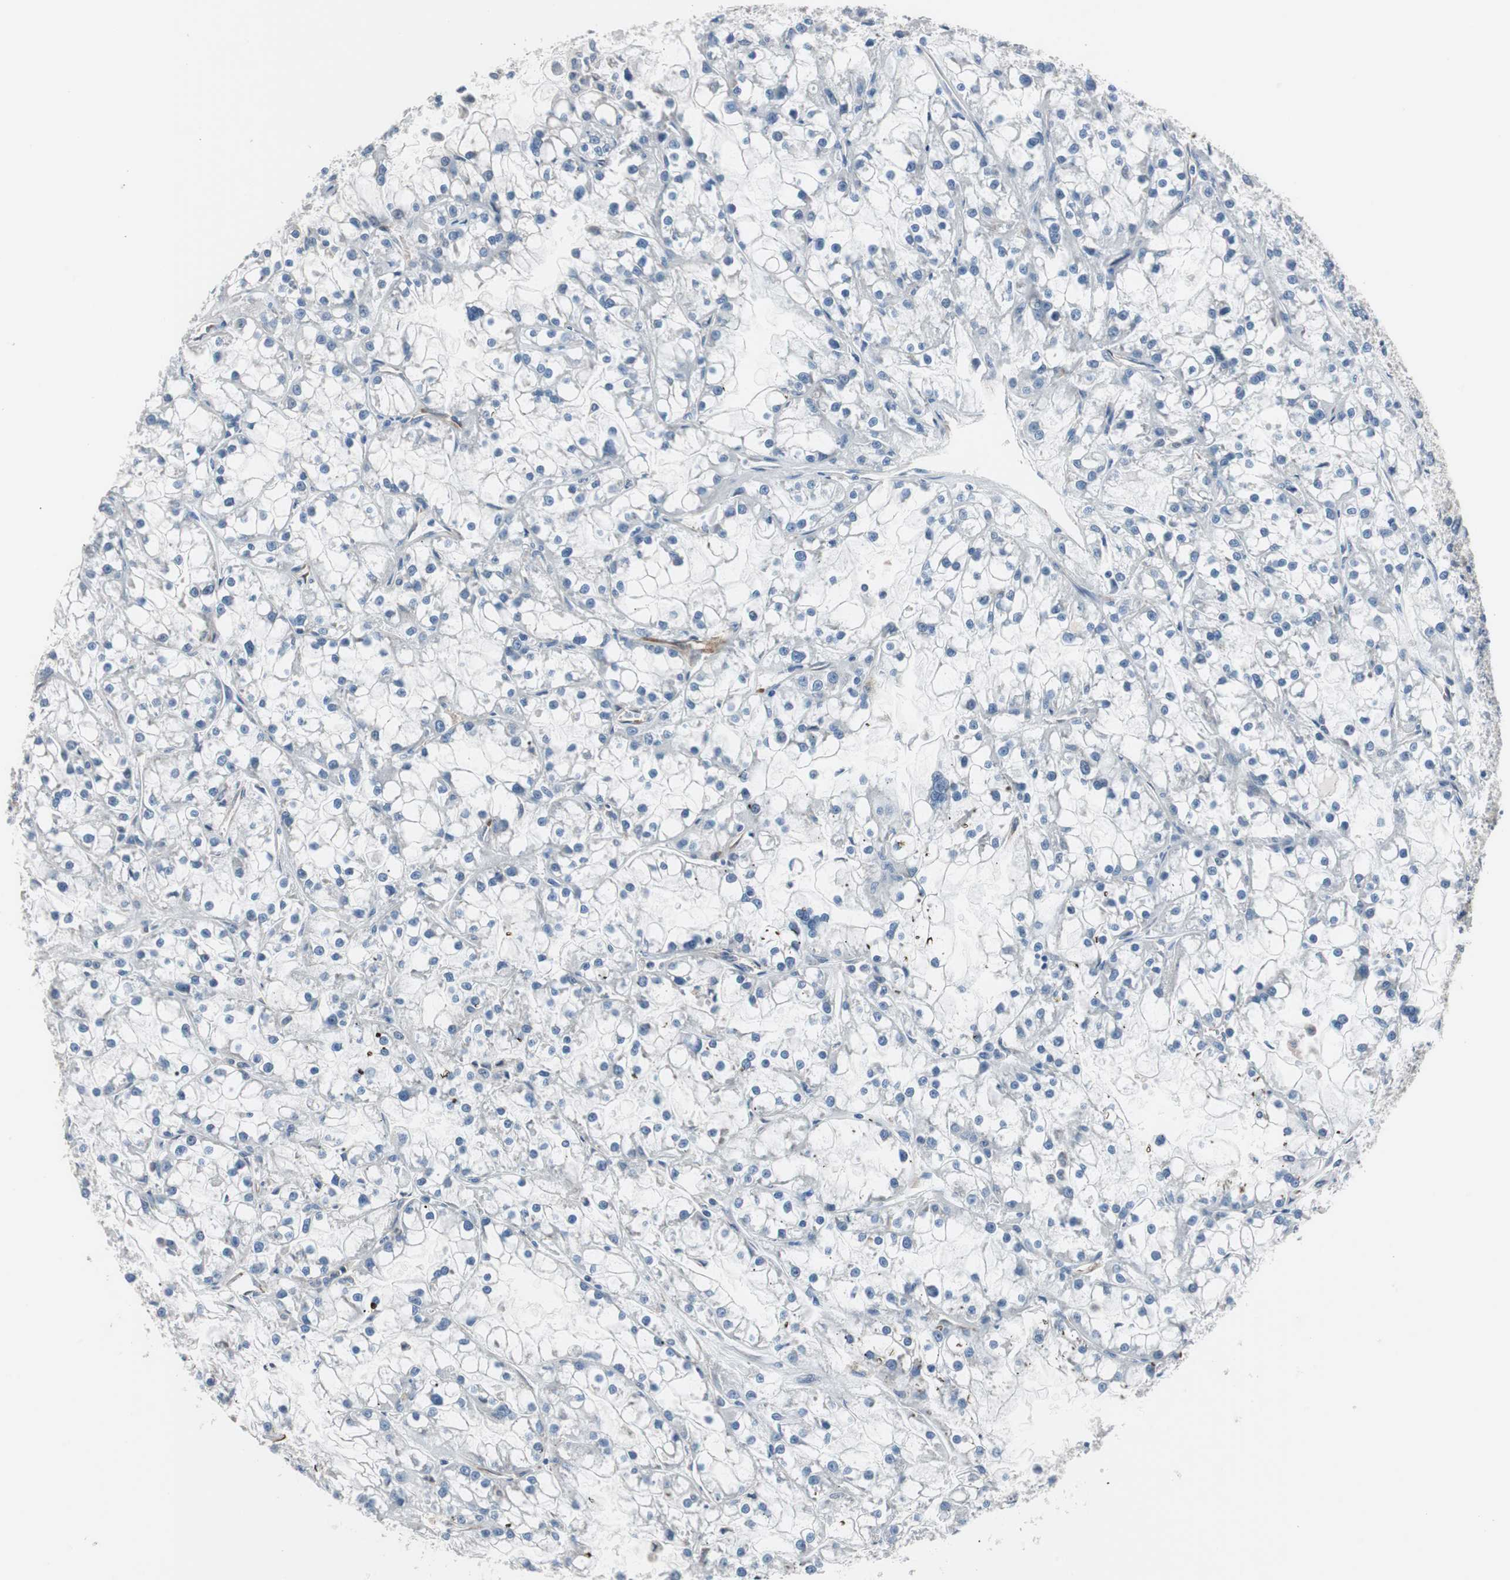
{"staining": {"intensity": "negative", "quantity": "none", "location": "none"}, "tissue": "renal cancer", "cell_type": "Tumor cells", "image_type": "cancer", "snomed": [{"axis": "morphology", "description": "Adenocarcinoma, NOS"}, {"axis": "topography", "description": "Kidney"}], "caption": "The histopathology image demonstrates no staining of tumor cells in renal adenocarcinoma.", "gene": "SWAP70", "patient": {"sex": "female", "age": 52}}